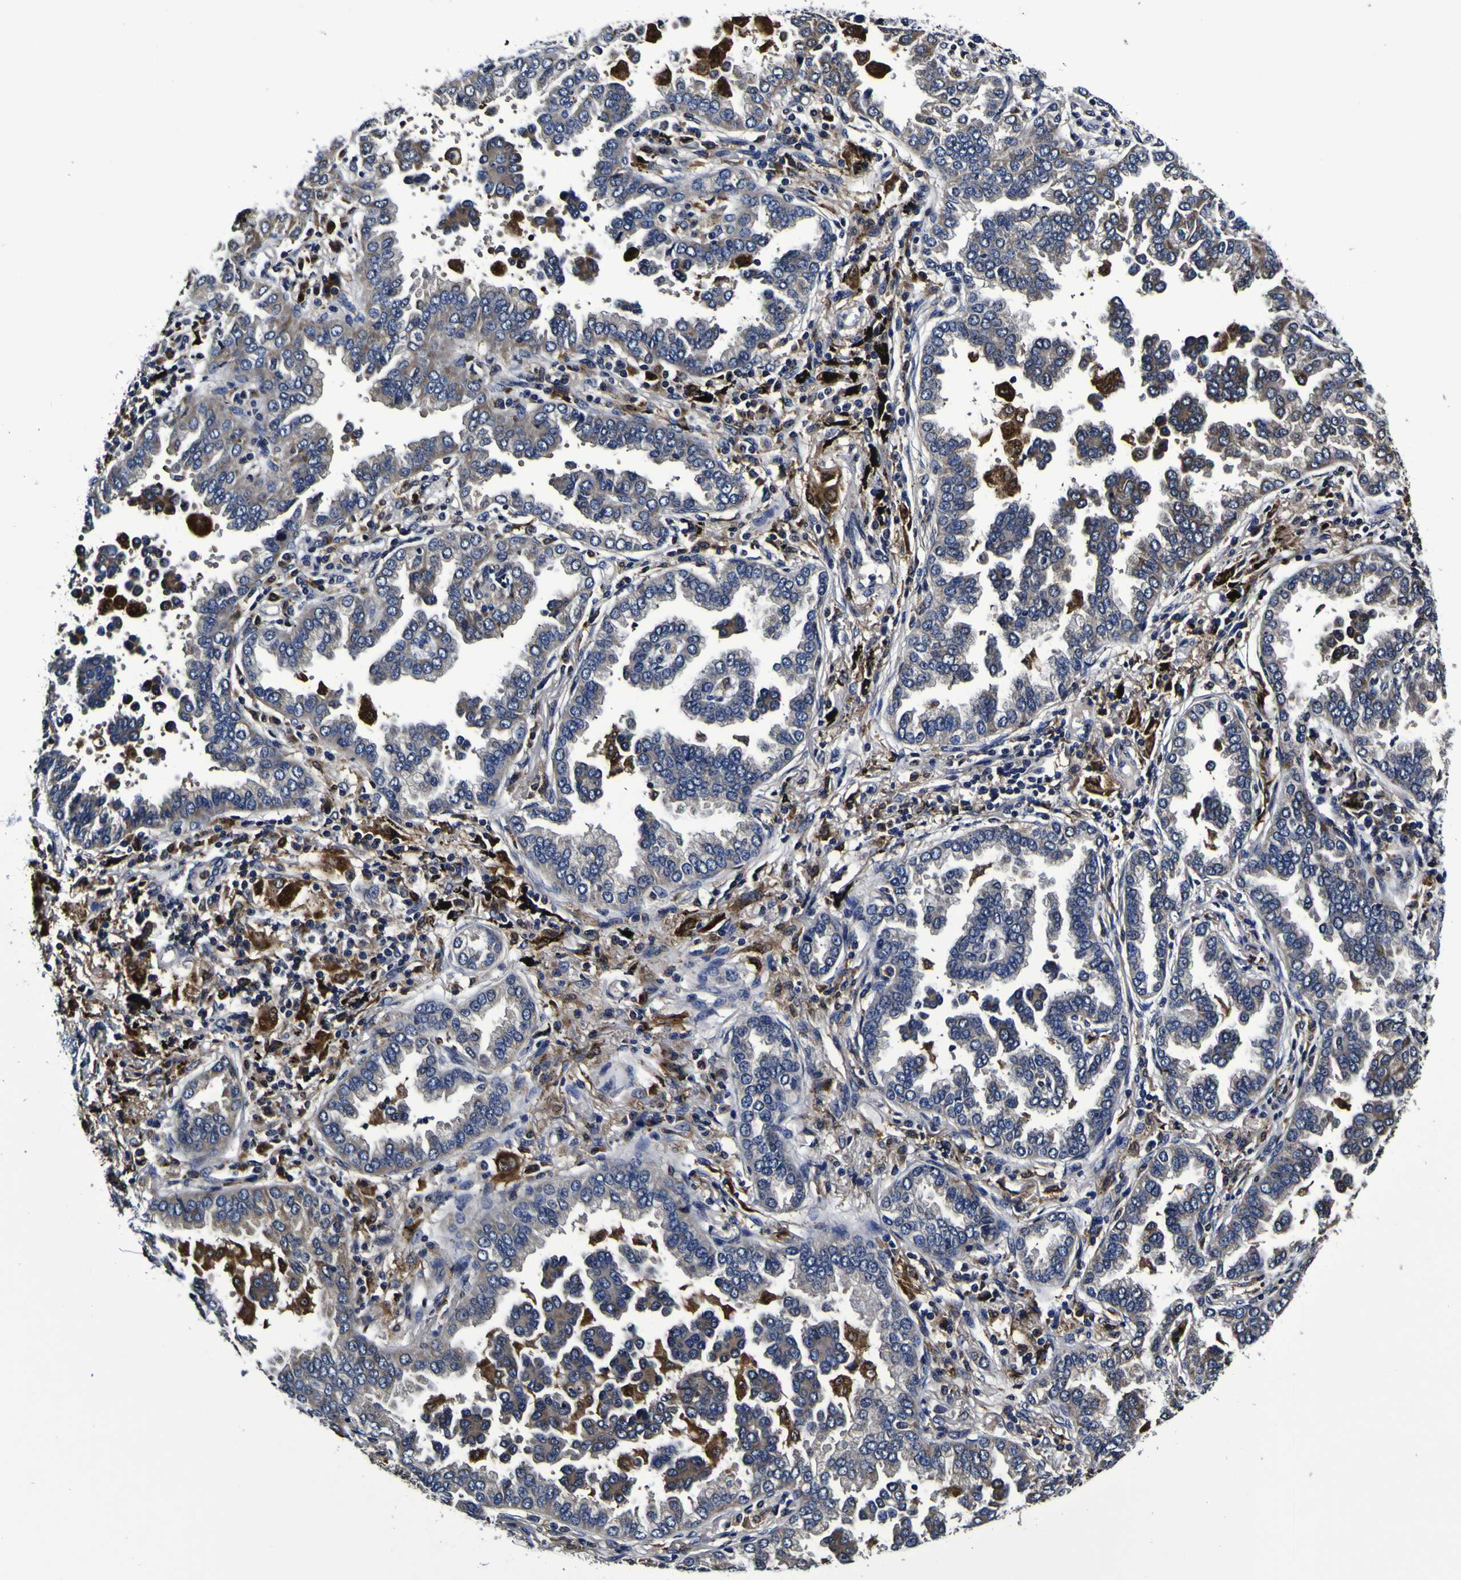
{"staining": {"intensity": "negative", "quantity": "none", "location": "none"}, "tissue": "lung cancer", "cell_type": "Tumor cells", "image_type": "cancer", "snomed": [{"axis": "morphology", "description": "Normal tissue, NOS"}, {"axis": "morphology", "description": "Adenocarcinoma, NOS"}, {"axis": "topography", "description": "Lung"}], "caption": "Immunohistochemistry (IHC) histopathology image of human lung cancer stained for a protein (brown), which displays no expression in tumor cells. Brightfield microscopy of immunohistochemistry (IHC) stained with DAB (brown) and hematoxylin (blue), captured at high magnification.", "gene": "GPX1", "patient": {"sex": "male", "age": 59}}